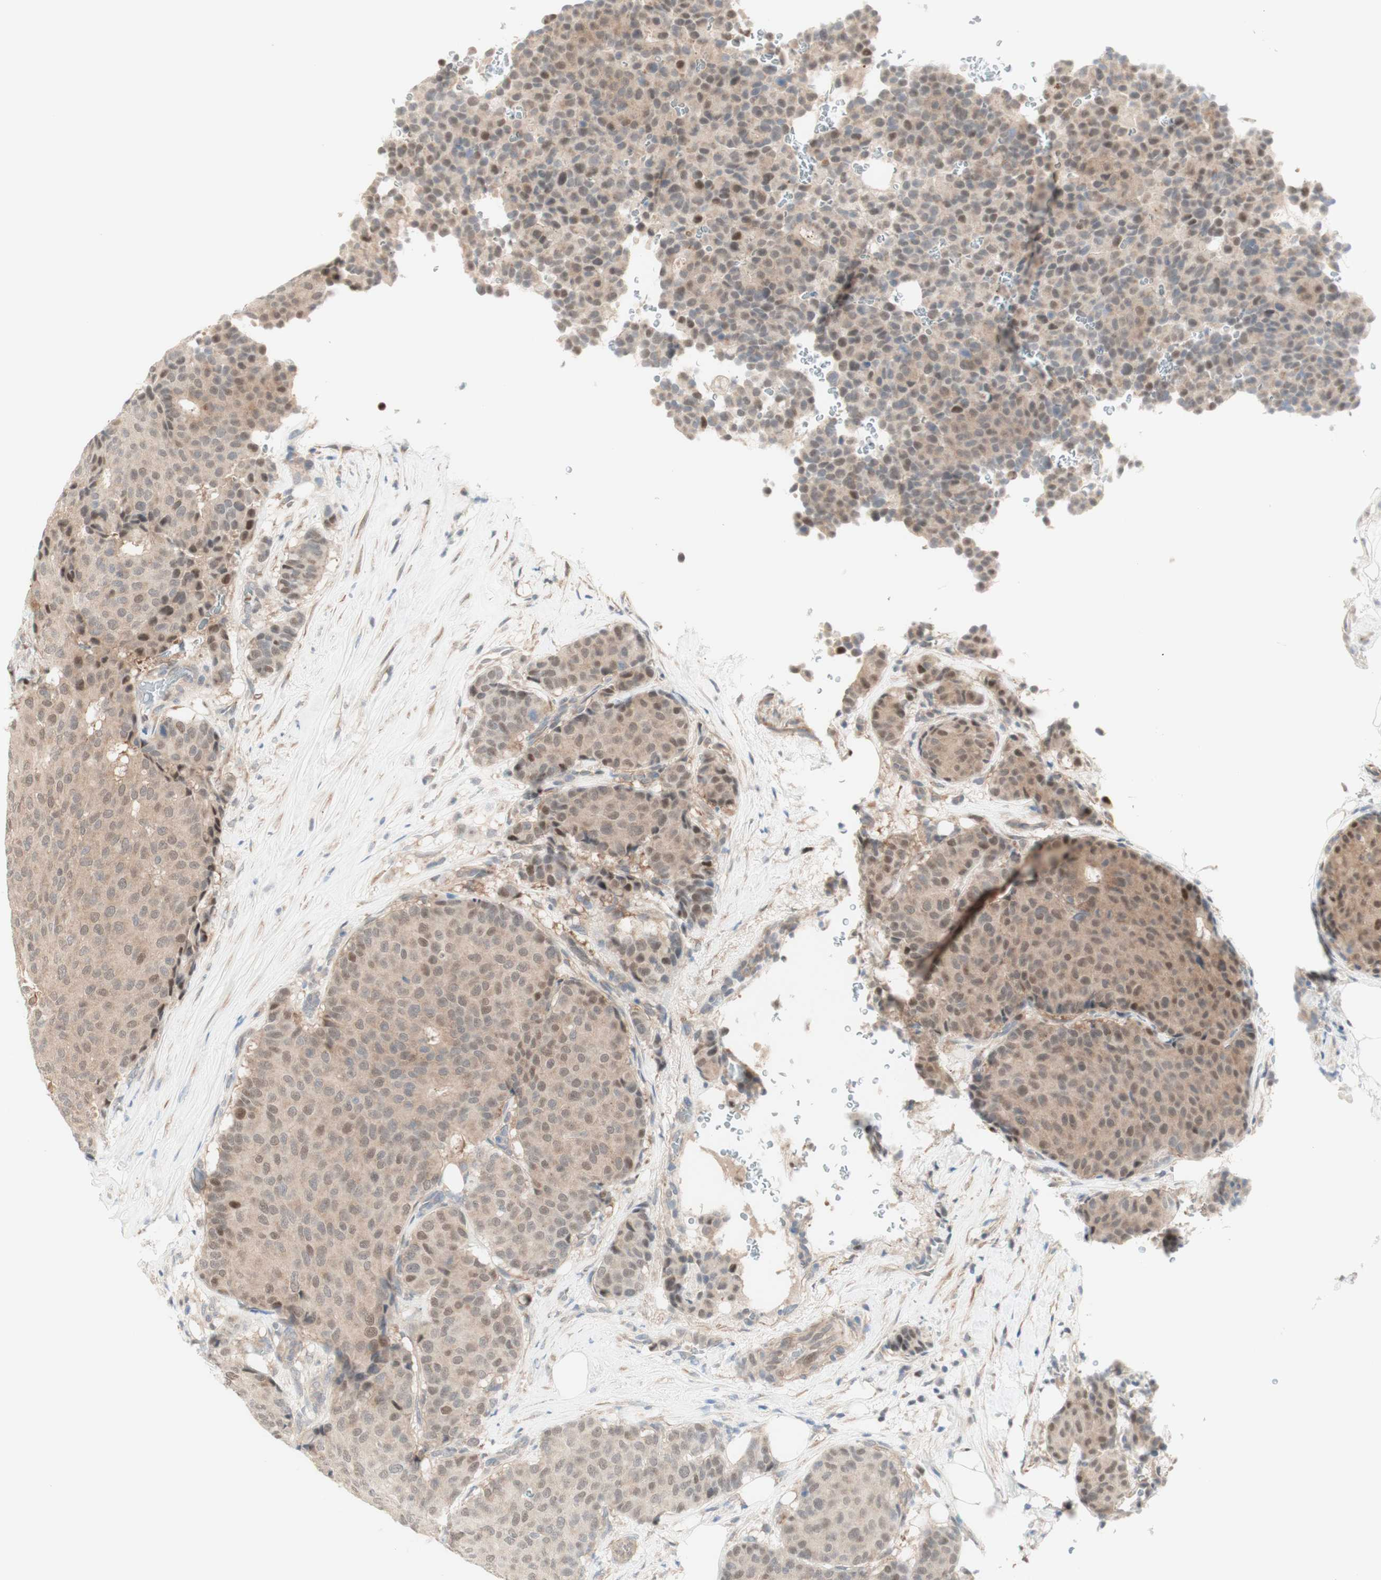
{"staining": {"intensity": "weak", "quantity": ">75%", "location": "cytoplasmic/membranous,nuclear"}, "tissue": "breast cancer", "cell_type": "Tumor cells", "image_type": "cancer", "snomed": [{"axis": "morphology", "description": "Duct carcinoma"}, {"axis": "topography", "description": "Breast"}], "caption": "Immunohistochemistry (IHC) staining of breast cancer (infiltrating ductal carcinoma), which displays low levels of weak cytoplasmic/membranous and nuclear positivity in approximately >75% of tumor cells indicating weak cytoplasmic/membranous and nuclear protein staining. The staining was performed using DAB (brown) for protein detection and nuclei were counterstained in hematoxylin (blue).", "gene": "RFNG", "patient": {"sex": "female", "age": 75}}